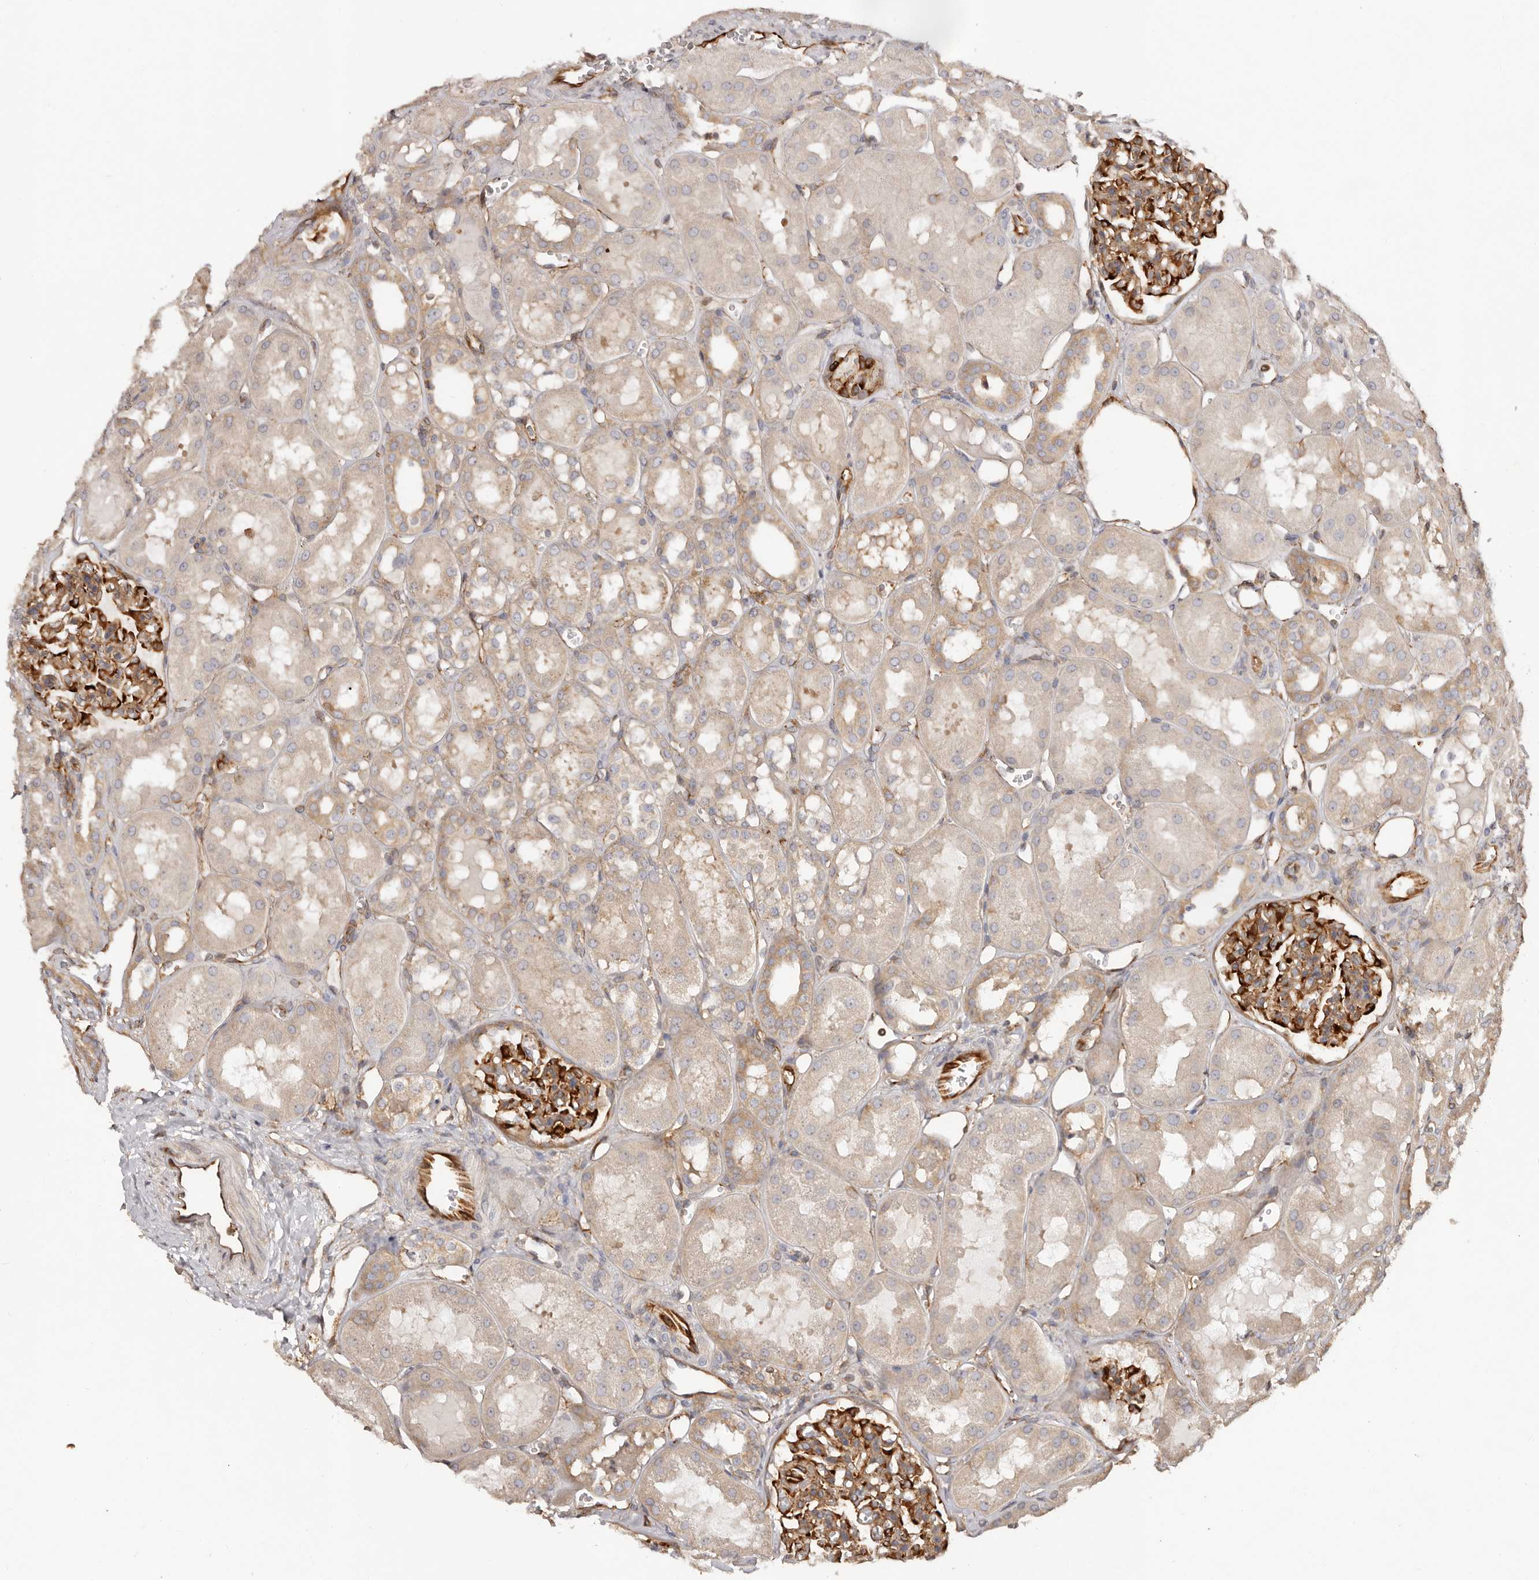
{"staining": {"intensity": "strong", "quantity": "25%-75%", "location": "cytoplasmic/membranous"}, "tissue": "kidney", "cell_type": "Cells in glomeruli", "image_type": "normal", "snomed": [{"axis": "morphology", "description": "Normal tissue, NOS"}, {"axis": "topography", "description": "Kidney"}], "caption": "Protein expression by immunohistochemistry exhibits strong cytoplasmic/membranous positivity in approximately 25%-75% of cells in glomeruli in normal kidney.", "gene": "RPS6", "patient": {"sex": "male", "age": 16}}